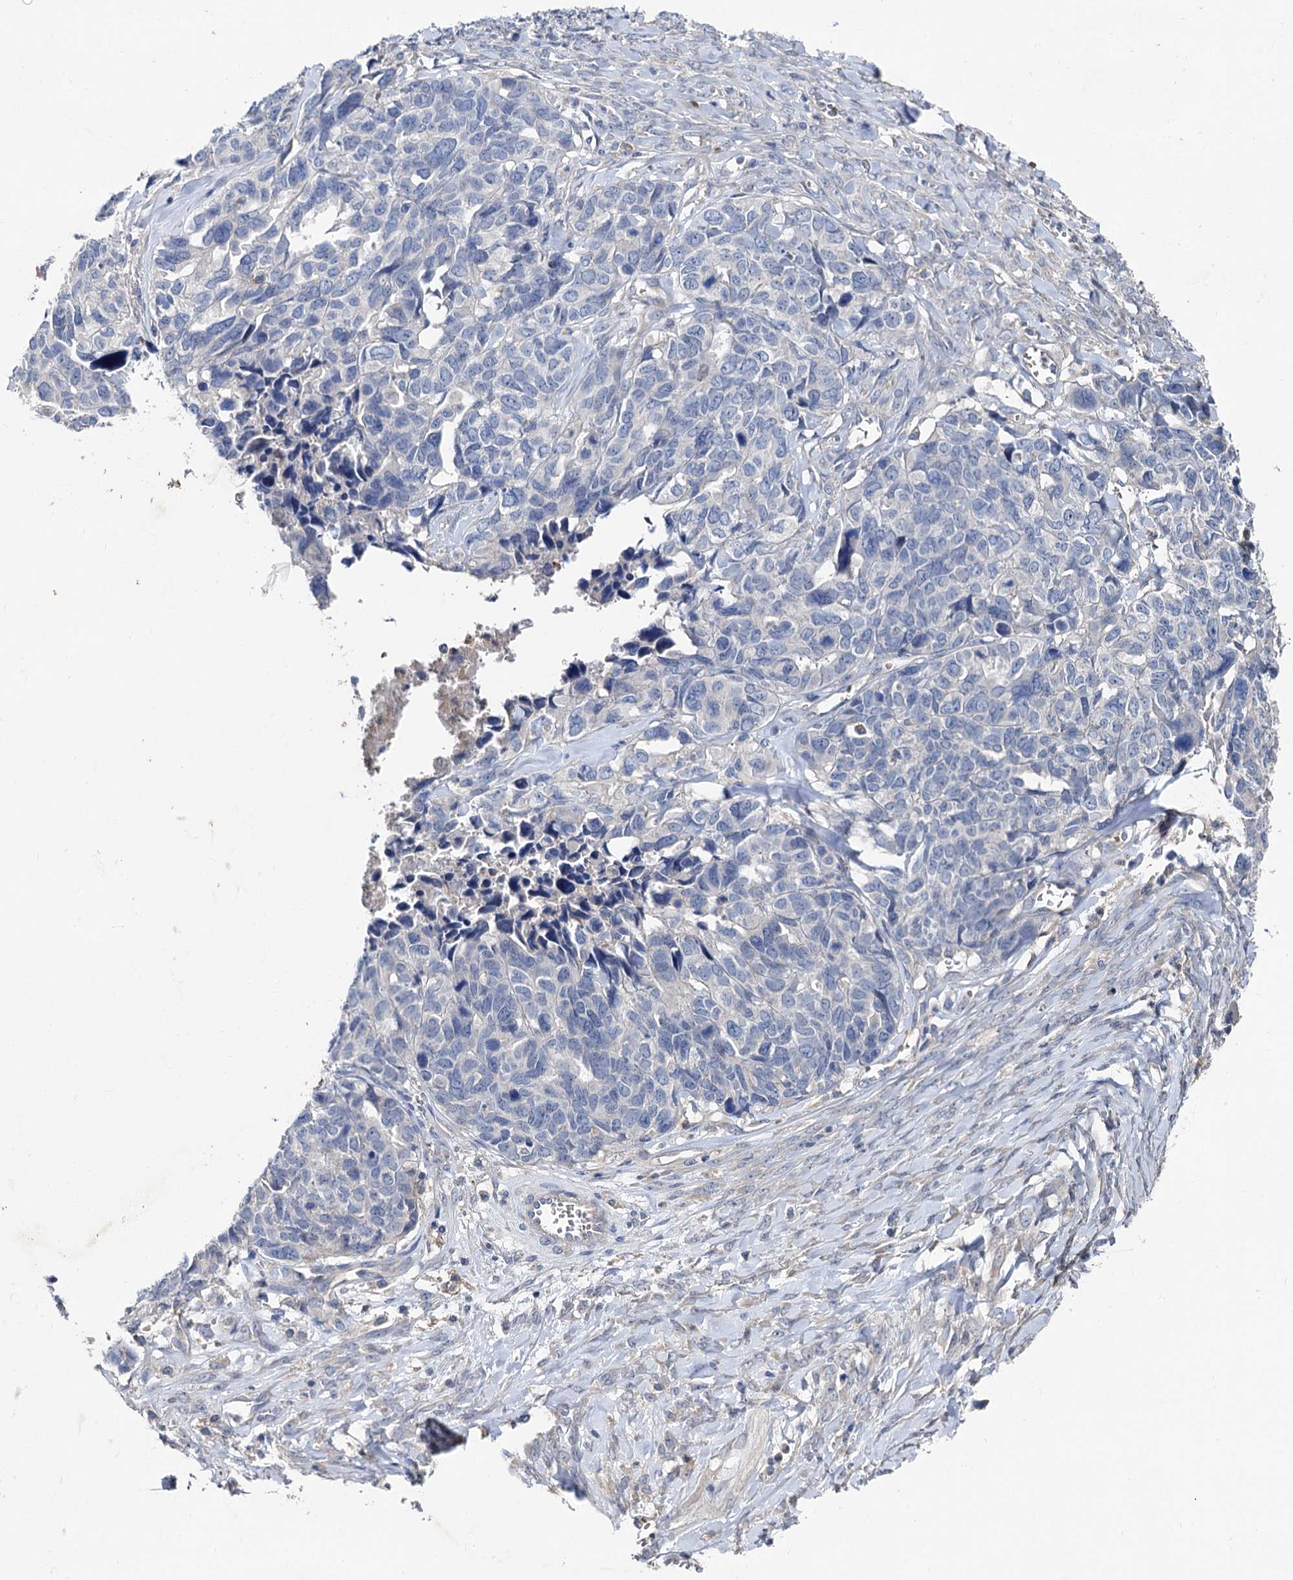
{"staining": {"intensity": "negative", "quantity": "none", "location": "none"}, "tissue": "ovarian cancer", "cell_type": "Tumor cells", "image_type": "cancer", "snomed": [{"axis": "morphology", "description": "Cystadenocarcinoma, serous, NOS"}, {"axis": "topography", "description": "Ovary"}], "caption": "Tumor cells are negative for brown protein staining in ovarian cancer. Nuclei are stained in blue.", "gene": "HVCN1", "patient": {"sex": "female", "age": 79}}